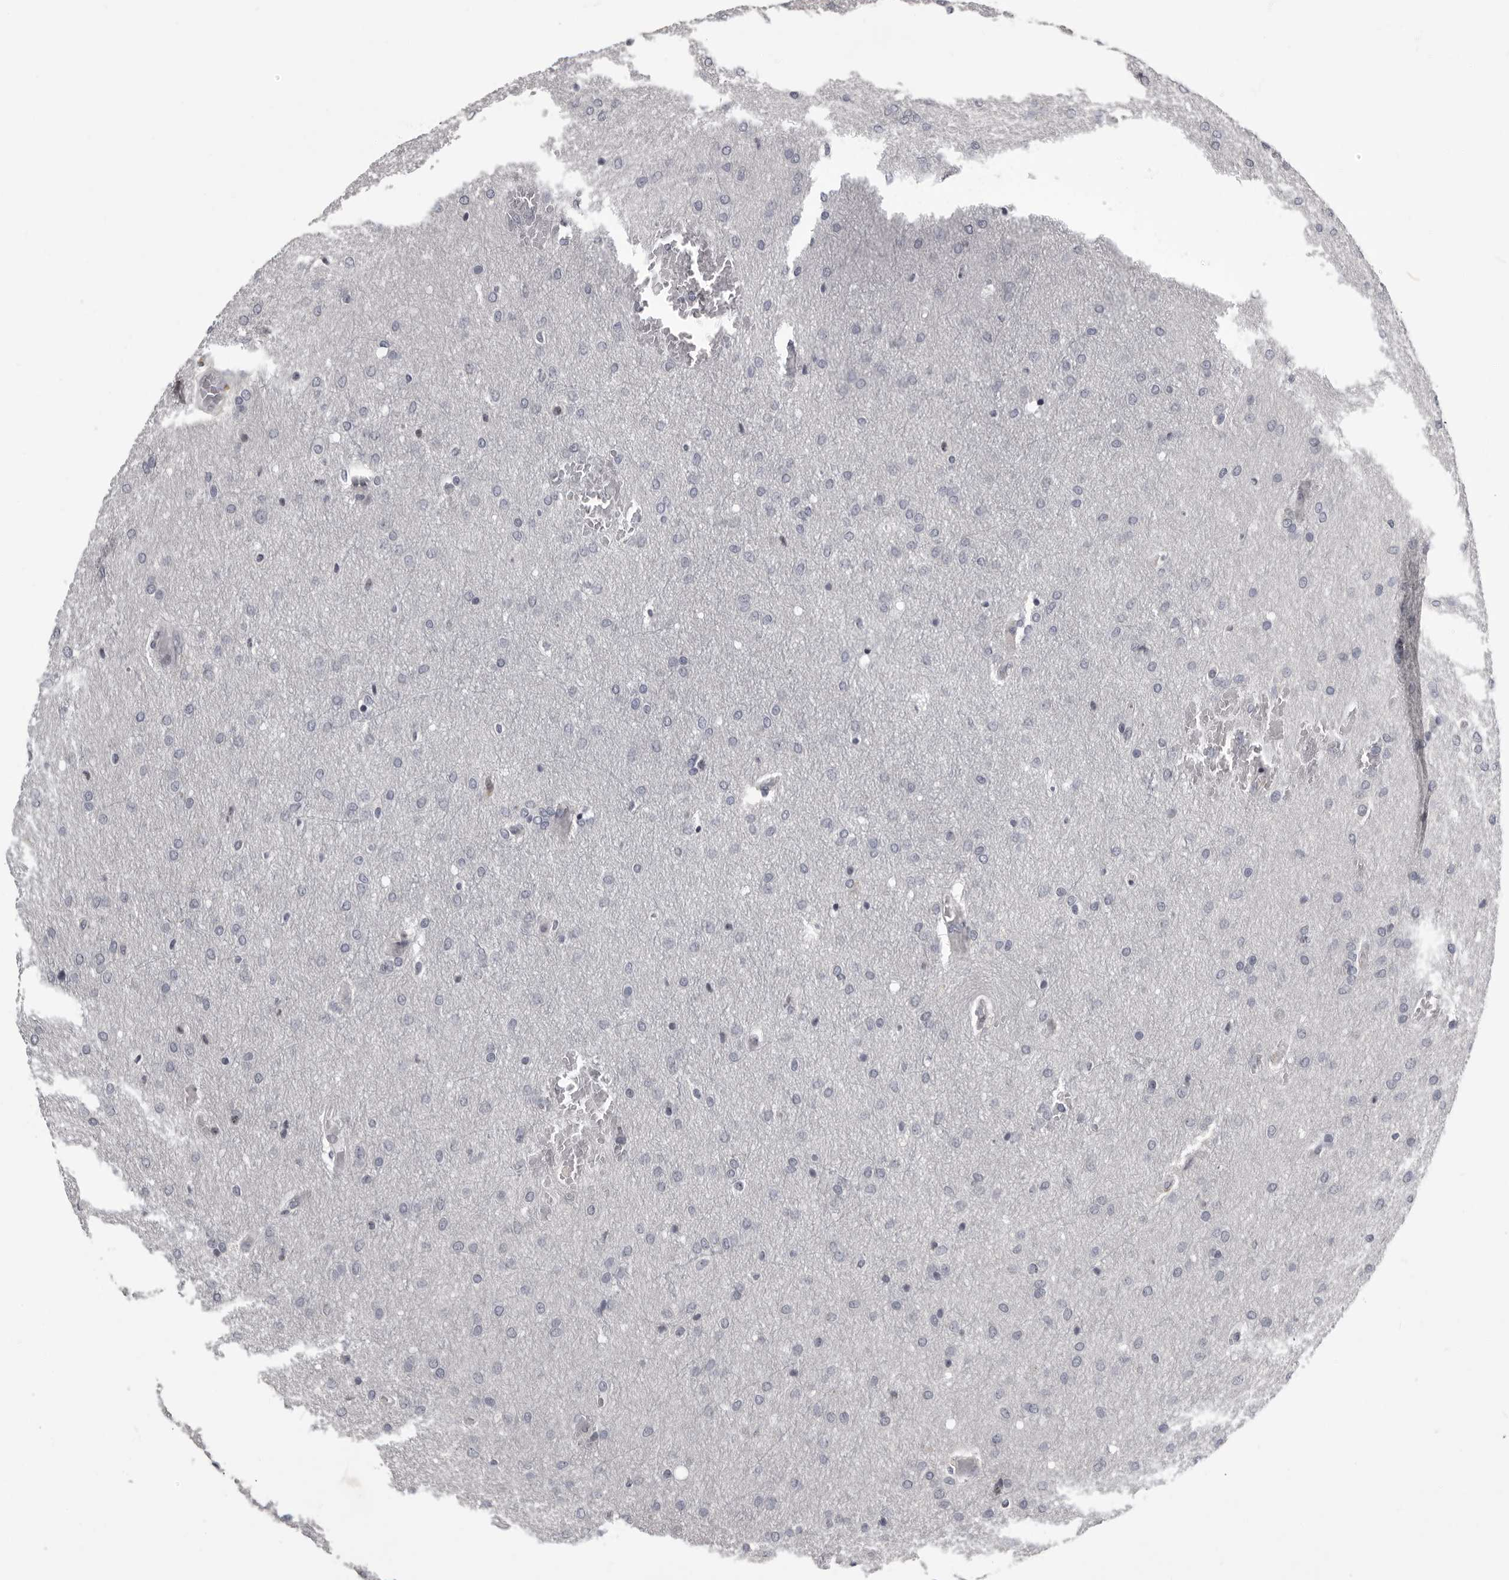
{"staining": {"intensity": "negative", "quantity": "none", "location": "none"}, "tissue": "glioma", "cell_type": "Tumor cells", "image_type": "cancer", "snomed": [{"axis": "morphology", "description": "Glioma, malignant, Low grade"}, {"axis": "topography", "description": "Brain"}], "caption": "This is a photomicrograph of immunohistochemistry (IHC) staining of malignant glioma (low-grade), which shows no positivity in tumor cells.", "gene": "MRTO4", "patient": {"sex": "female", "age": 37}}